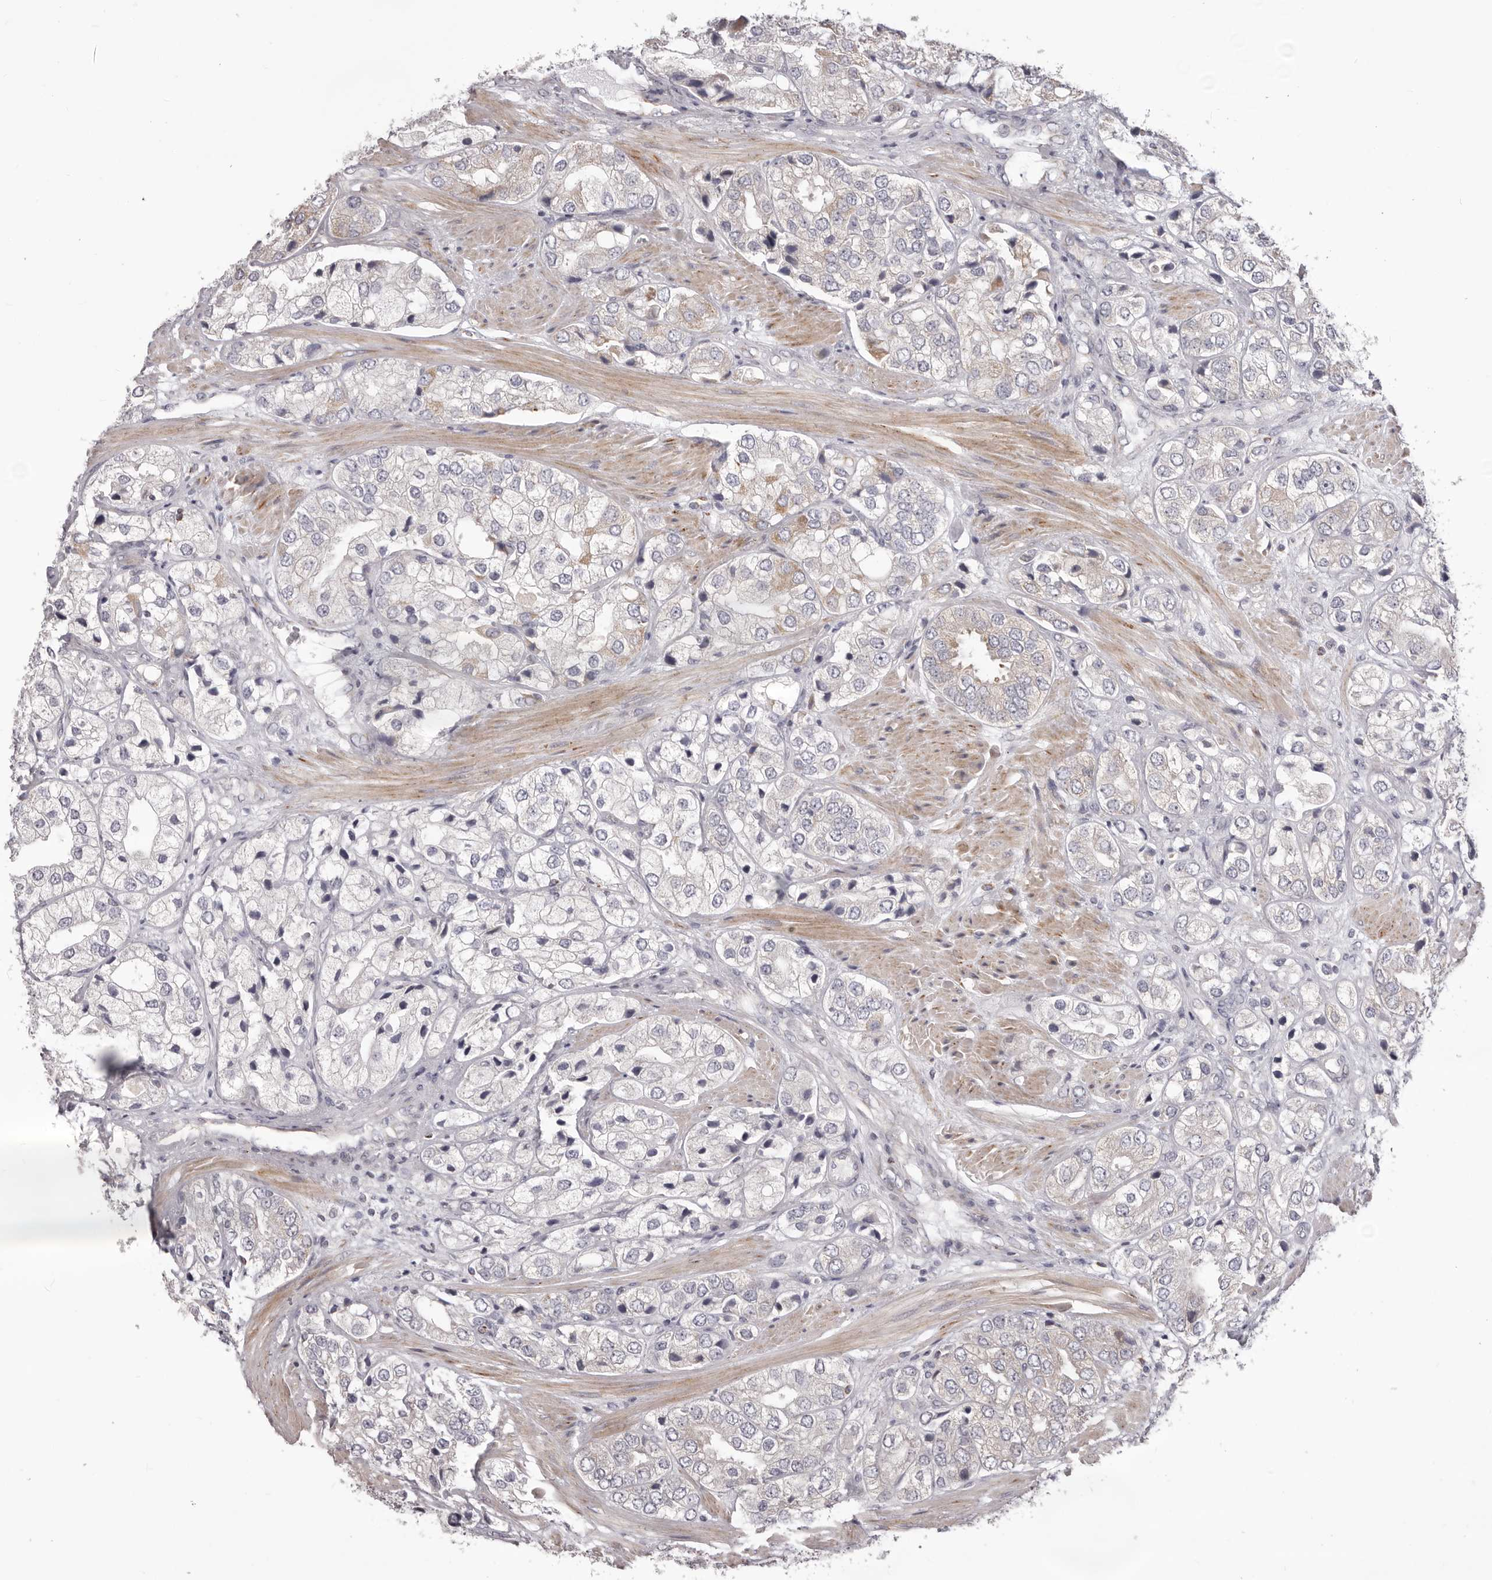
{"staining": {"intensity": "negative", "quantity": "none", "location": "none"}, "tissue": "prostate cancer", "cell_type": "Tumor cells", "image_type": "cancer", "snomed": [{"axis": "morphology", "description": "Adenocarcinoma, High grade"}, {"axis": "topography", "description": "Prostate"}], "caption": "The photomicrograph exhibits no staining of tumor cells in high-grade adenocarcinoma (prostate).", "gene": "PRMT2", "patient": {"sex": "male", "age": 50}}